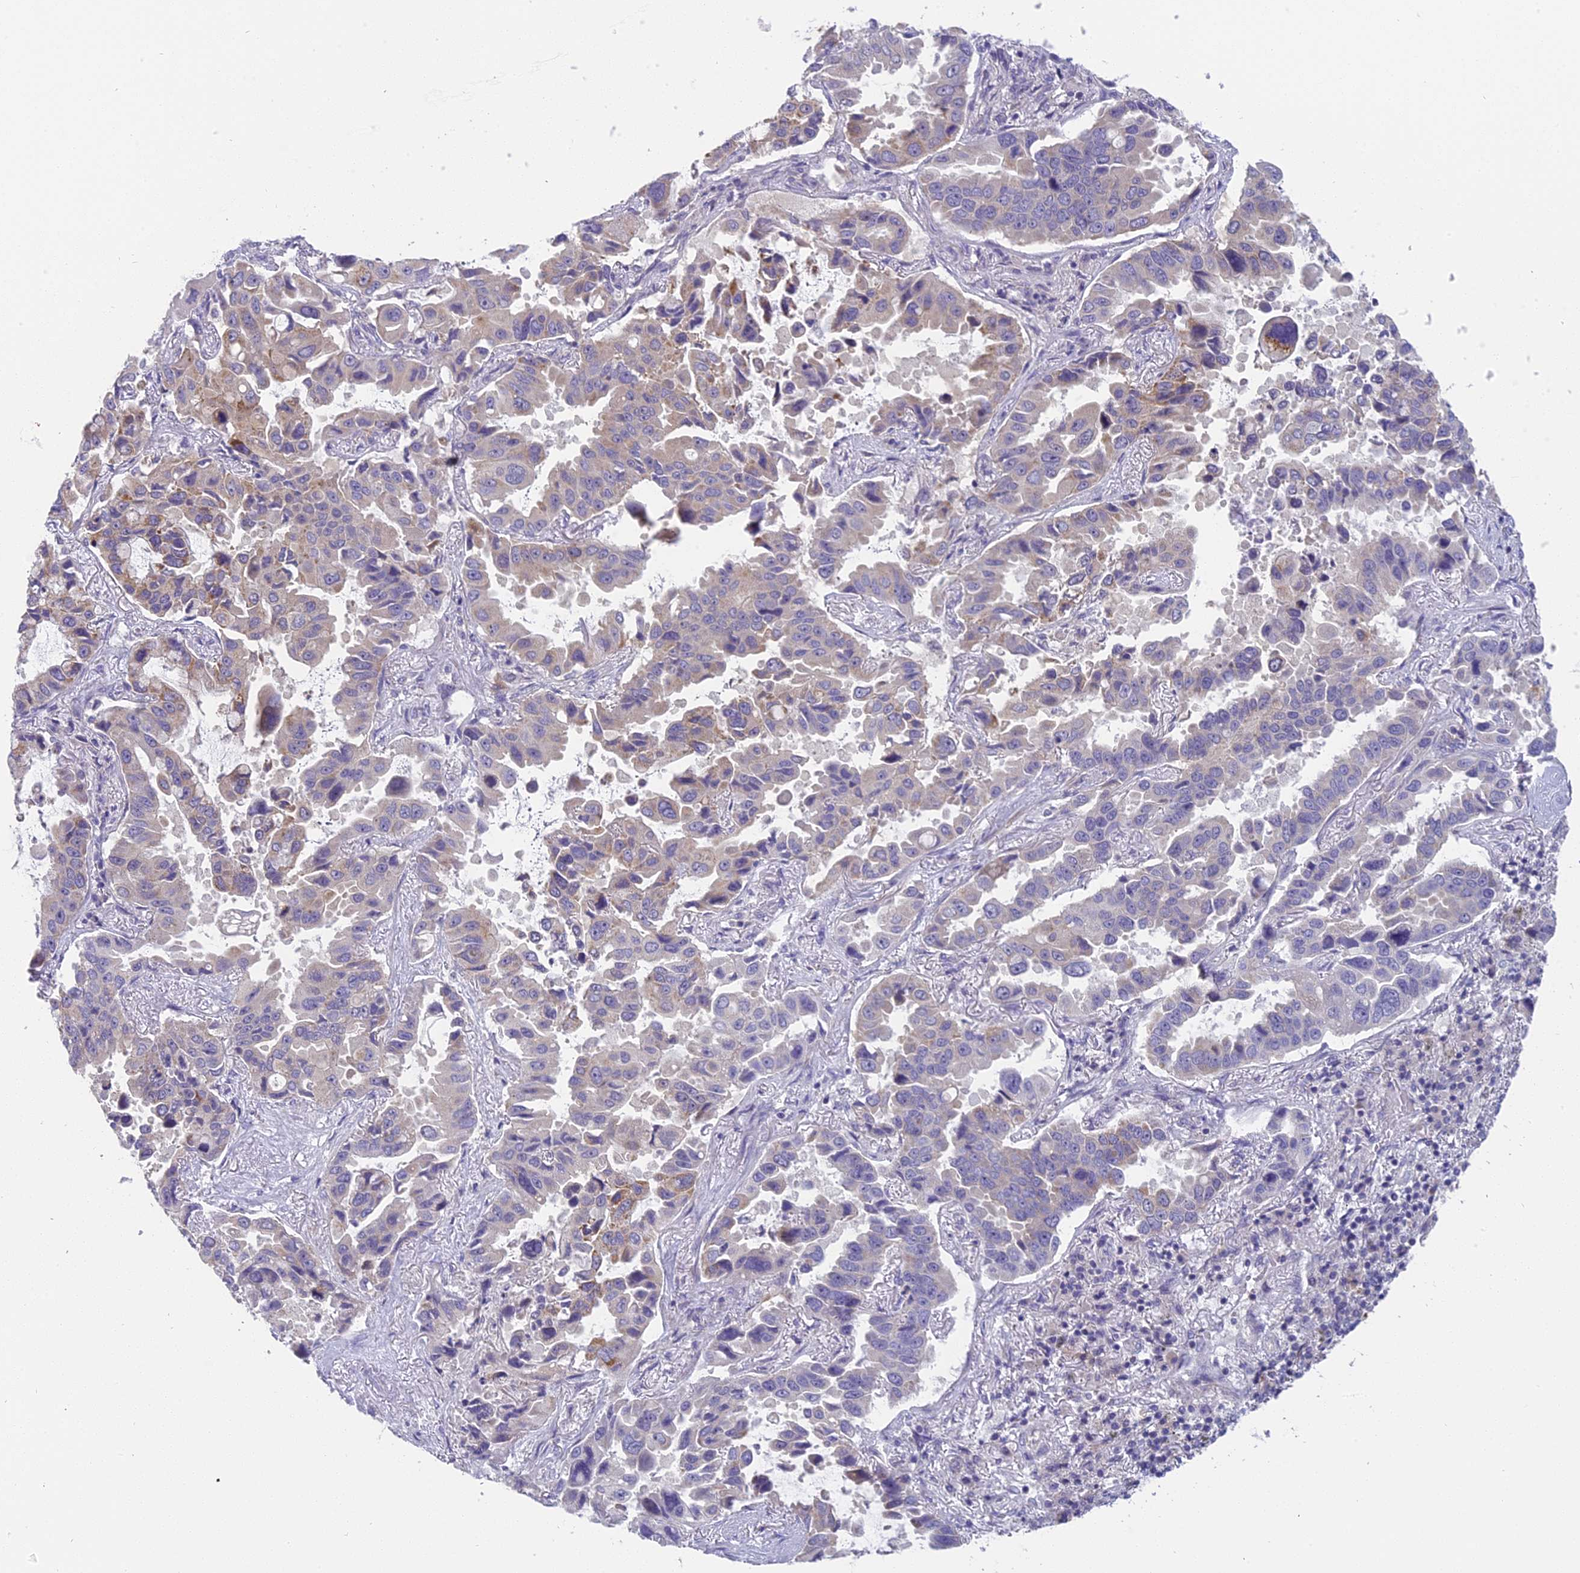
{"staining": {"intensity": "weak", "quantity": "<25%", "location": "cytoplasmic/membranous"}, "tissue": "lung cancer", "cell_type": "Tumor cells", "image_type": "cancer", "snomed": [{"axis": "morphology", "description": "Adenocarcinoma, NOS"}, {"axis": "topography", "description": "Lung"}], "caption": "Lung cancer (adenocarcinoma) was stained to show a protein in brown. There is no significant staining in tumor cells.", "gene": "ARHGEF37", "patient": {"sex": "male", "age": 64}}